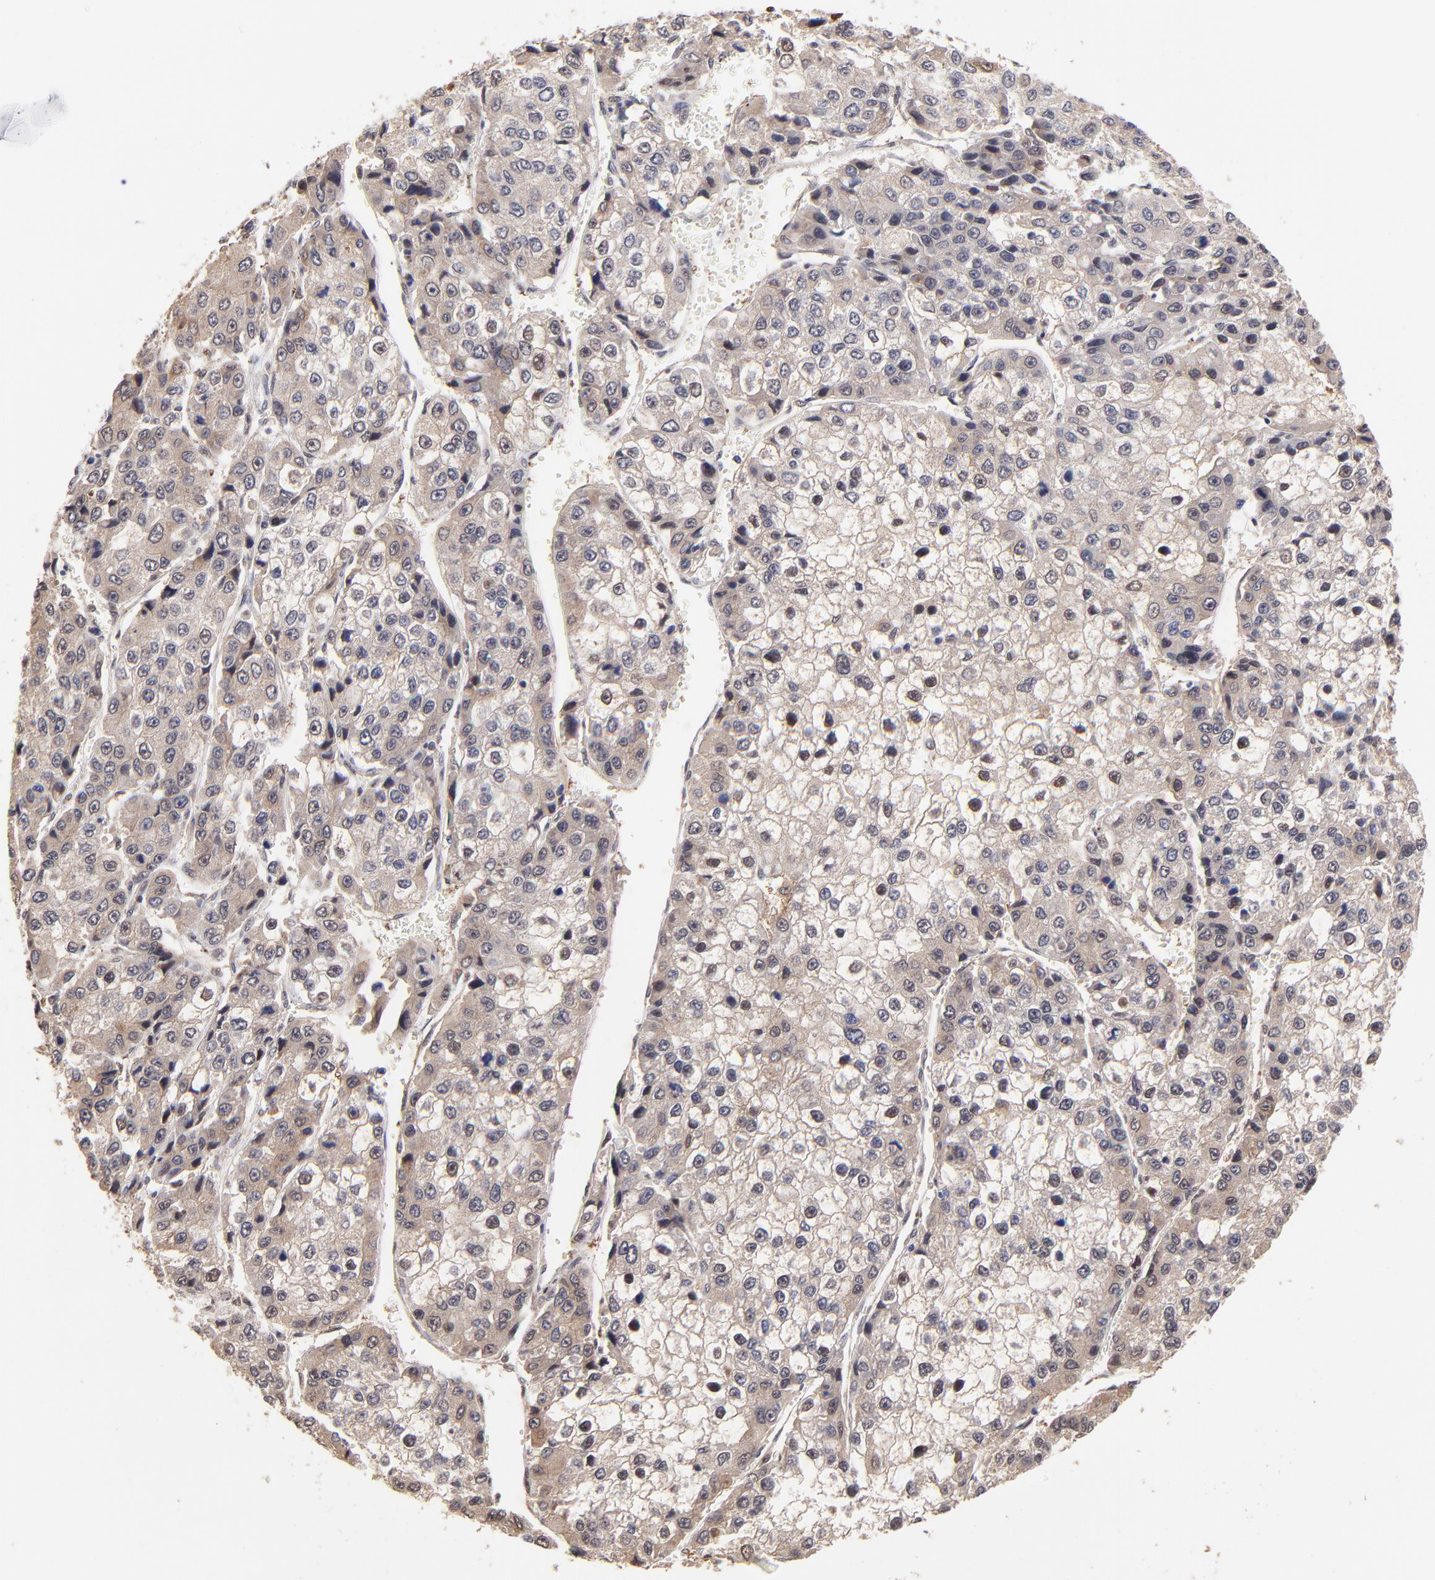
{"staining": {"intensity": "weak", "quantity": ">75%", "location": "cytoplasmic/membranous"}, "tissue": "liver cancer", "cell_type": "Tumor cells", "image_type": "cancer", "snomed": [{"axis": "morphology", "description": "Carcinoma, Hepatocellular, NOS"}, {"axis": "topography", "description": "Liver"}], "caption": "Human liver cancer (hepatocellular carcinoma) stained with a protein marker reveals weak staining in tumor cells.", "gene": "PSMD14", "patient": {"sex": "female", "age": 66}}